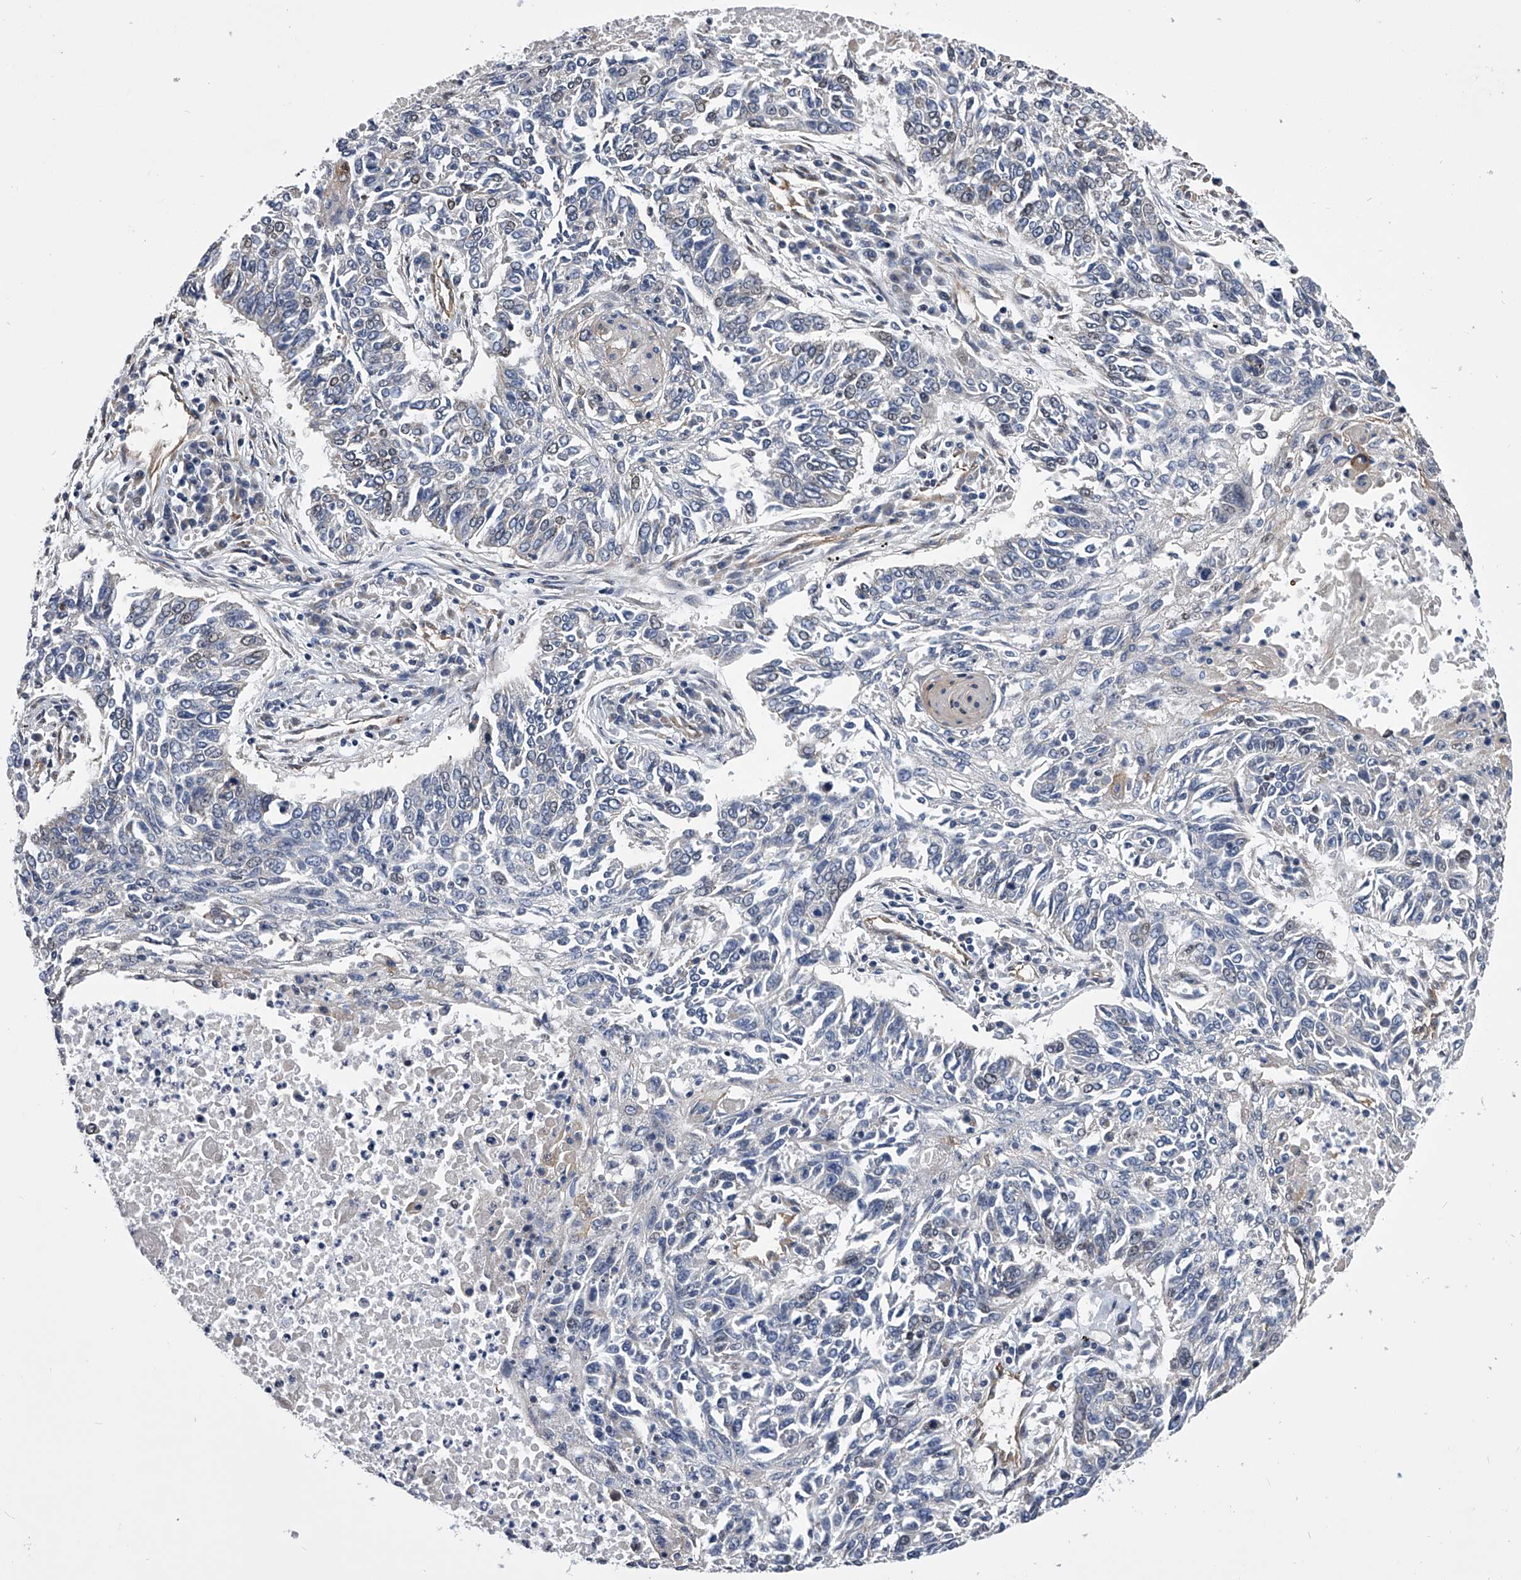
{"staining": {"intensity": "negative", "quantity": "none", "location": "none"}, "tissue": "lung cancer", "cell_type": "Tumor cells", "image_type": "cancer", "snomed": [{"axis": "morphology", "description": "Normal tissue, NOS"}, {"axis": "morphology", "description": "Squamous cell carcinoma, NOS"}, {"axis": "topography", "description": "Cartilage tissue"}, {"axis": "topography", "description": "Bronchus"}, {"axis": "topography", "description": "Lung"}], "caption": "High power microscopy micrograph of an immunohistochemistry micrograph of lung squamous cell carcinoma, revealing no significant staining in tumor cells.", "gene": "ZNF76", "patient": {"sex": "female", "age": 49}}